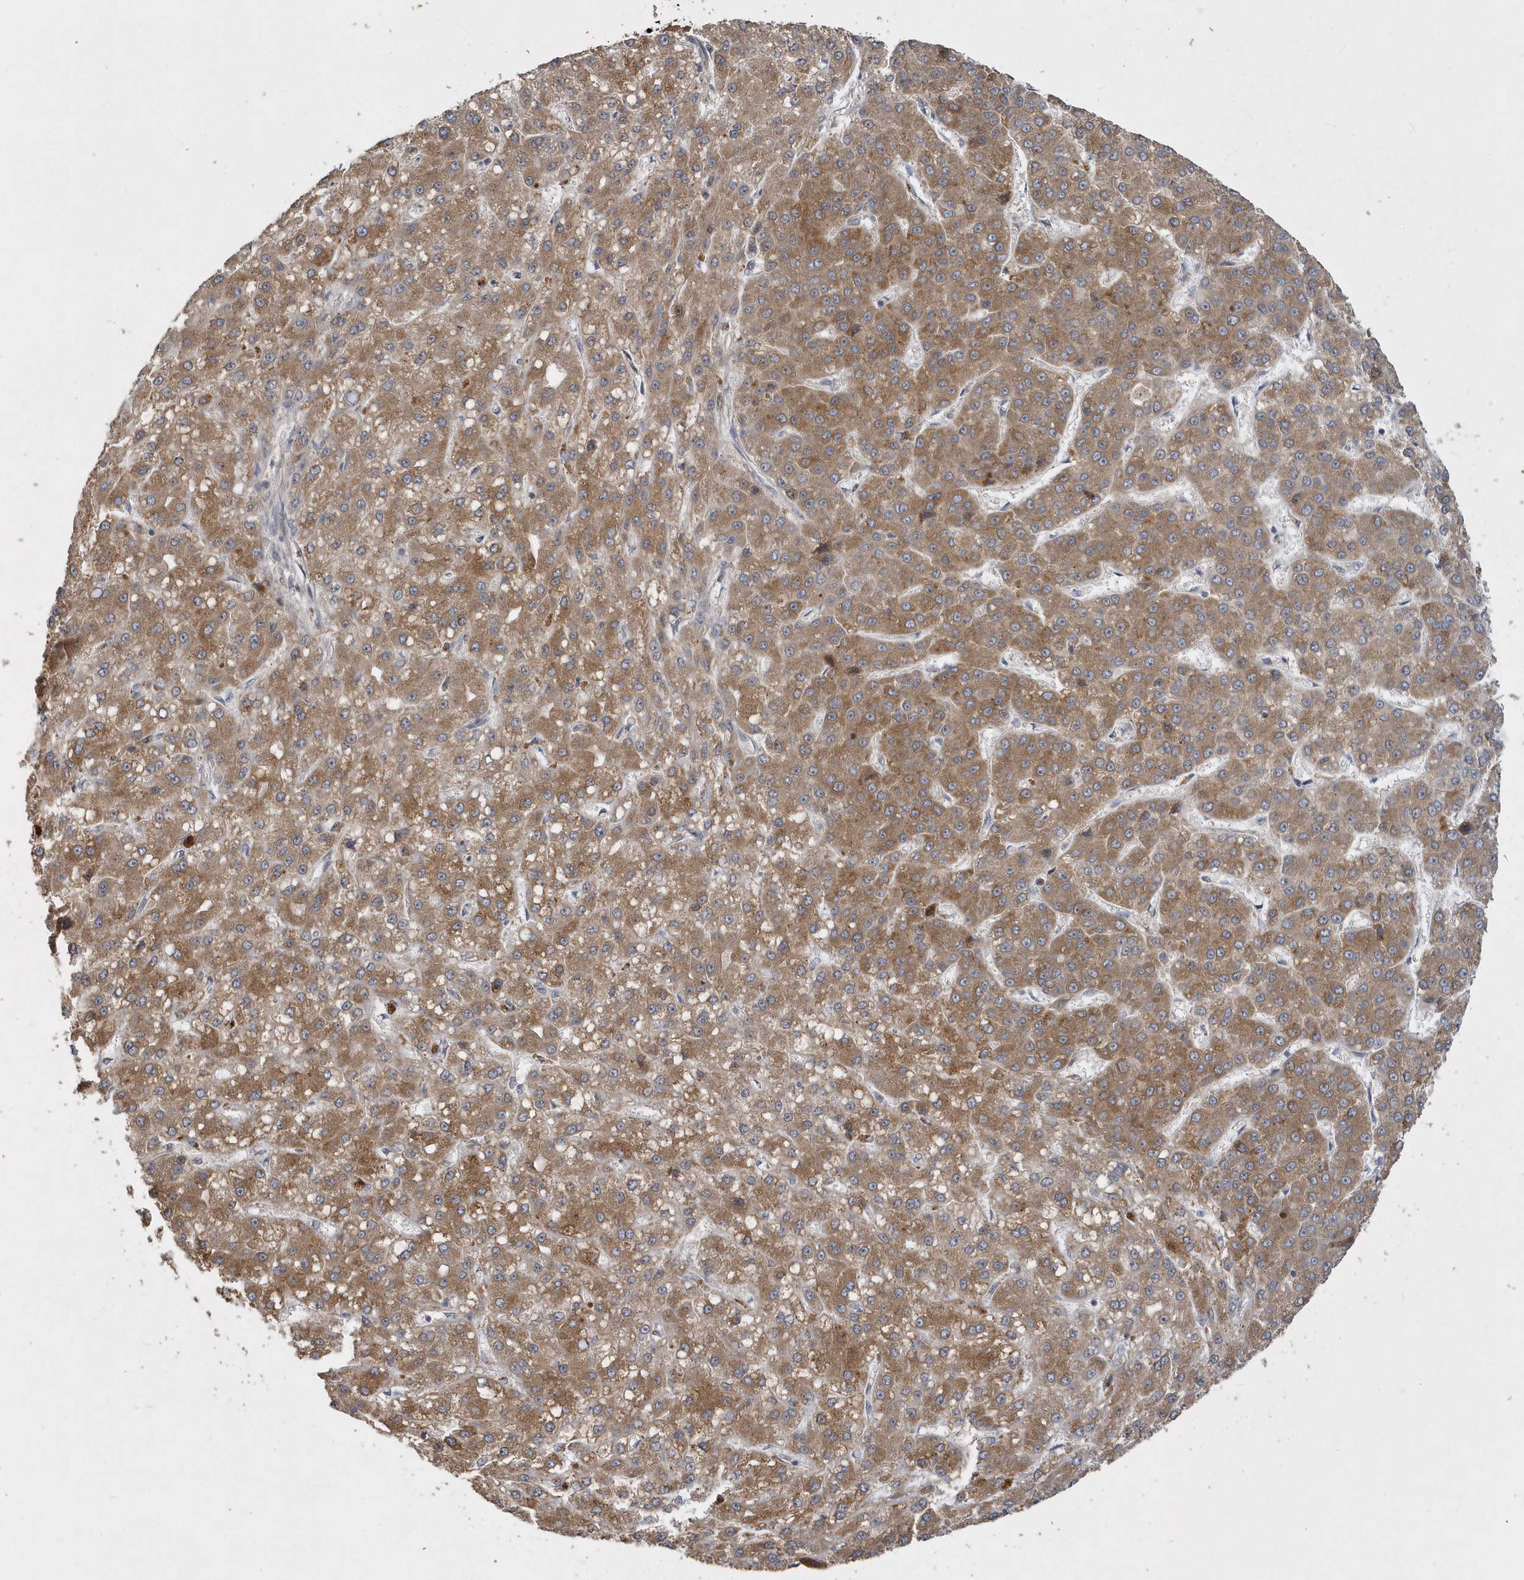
{"staining": {"intensity": "moderate", "quantity": ">75%", "location": "cytoplasmic/membranous"}, "tissue": "liver cancer", "cell_type": "Tumor cells", "image_type": "cancer", "snomed": [{"axis": "morphology", "description": "Carcinoma, Hepatocellular, NOS"}, {"axis": "topography", "description": "Liver"}], "caption": "Immunohistochemistry (IHC) of liver hepatocellular carcinoma displays medium levels of moderate cytoplasmic/membranous staining in about >75% of tumor cells.", "gene": "TRAIP", "patient": {"sex": "male", "age": 67}}